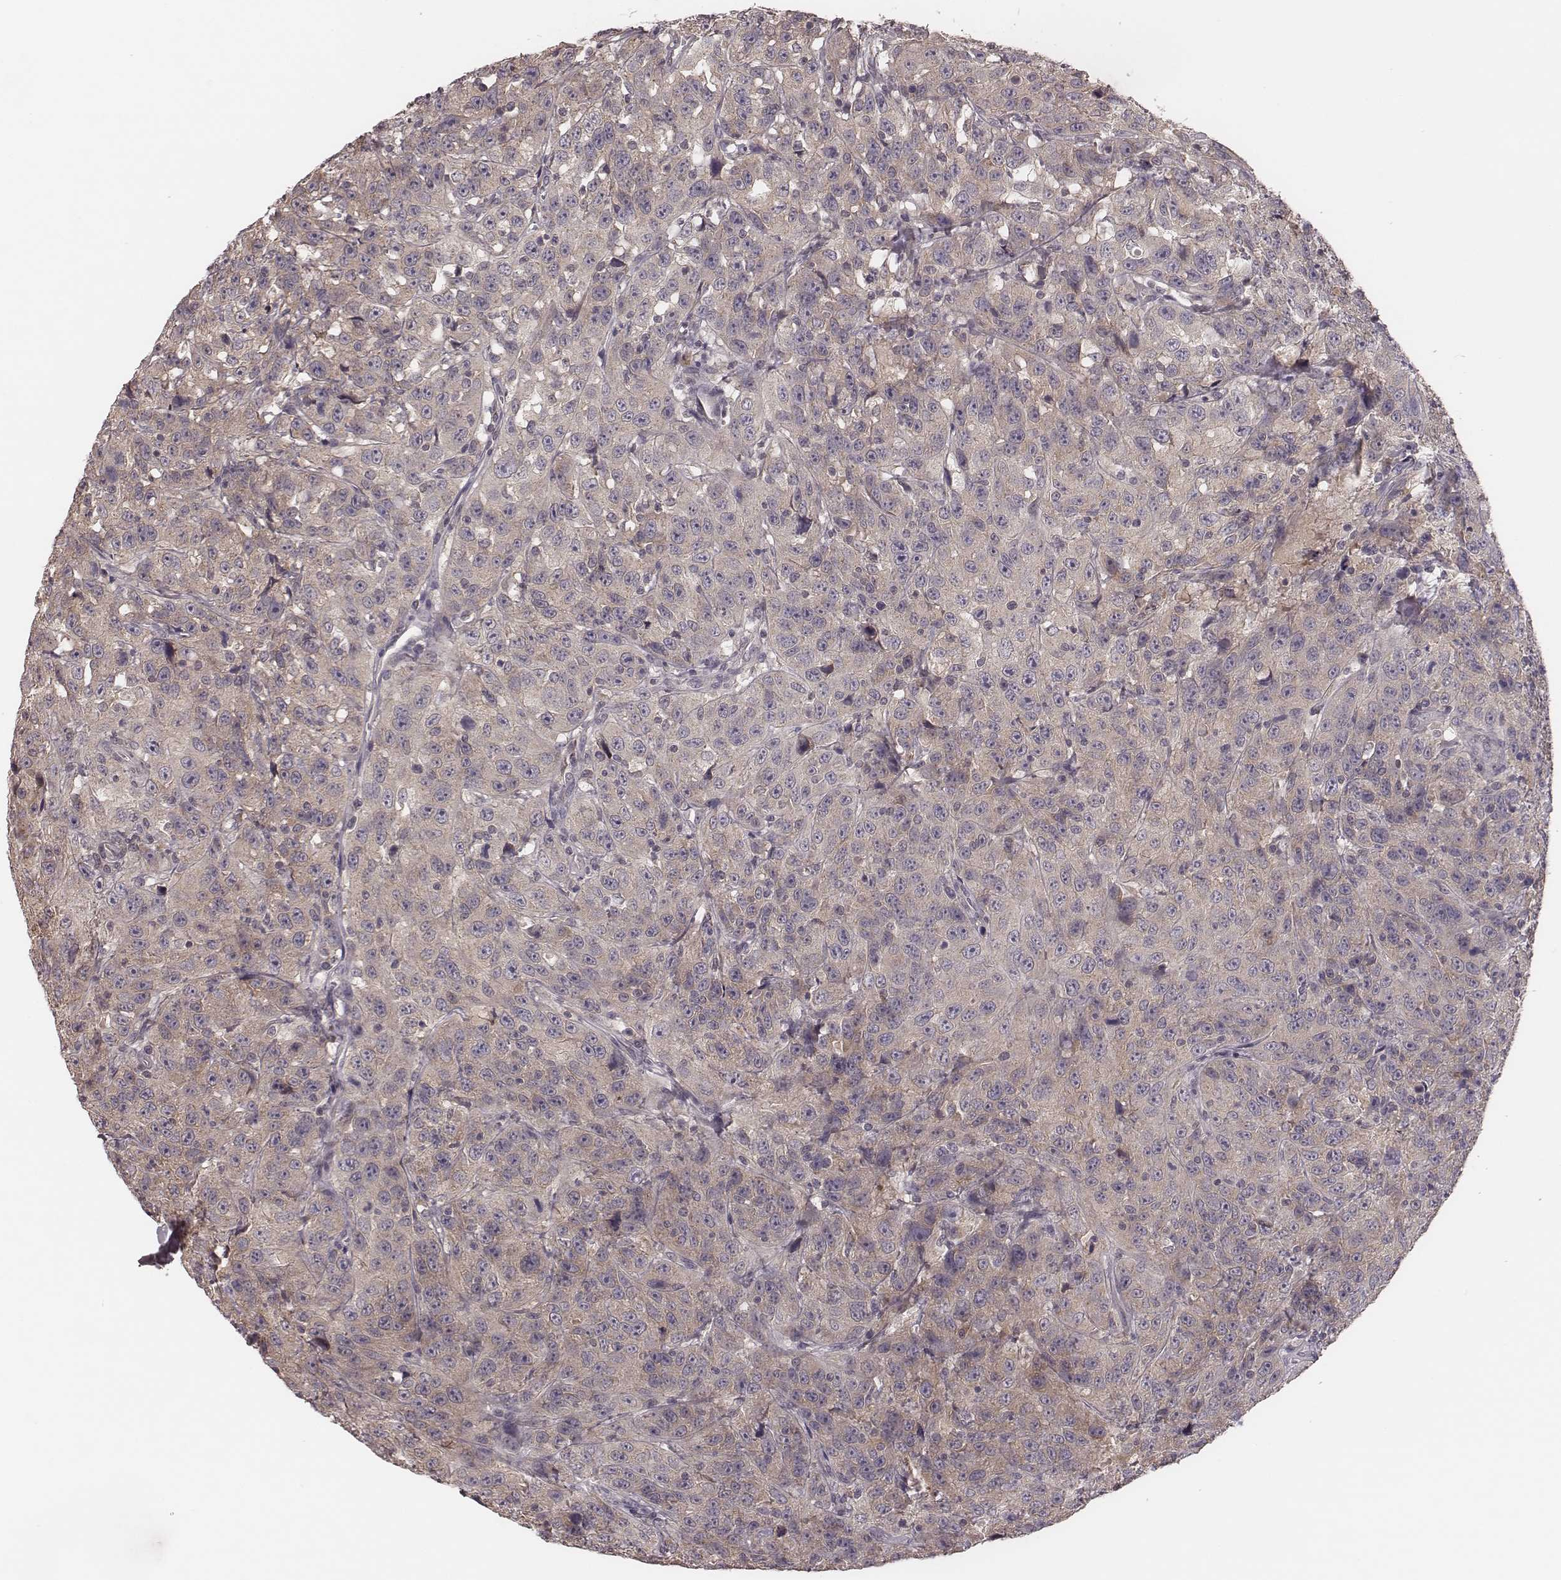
{"staining": {"intensity": "weak", "quantity": ">75%", "location": "cytoplasmic/membranous"}, "tissue": "urothelial cancer", "cell_type": "Tumor cells", "image_type": "cancer", "snomed": [{"axis": "morphology", "description": "Urothelial carcinoma, NOS"}, {"axis": "morphology", "description": "Urothelial carcinoma, High grade"}, {"axis": "topography", "description": "Urinary bladder"}], "caption": "Weak cytoplasmic/membranous protein expression is appreciated in approximately >75% of tumor cells in urothelial cancer.", "gene": "P2RX5", "patient": {"sex": "female", "age": 73}}